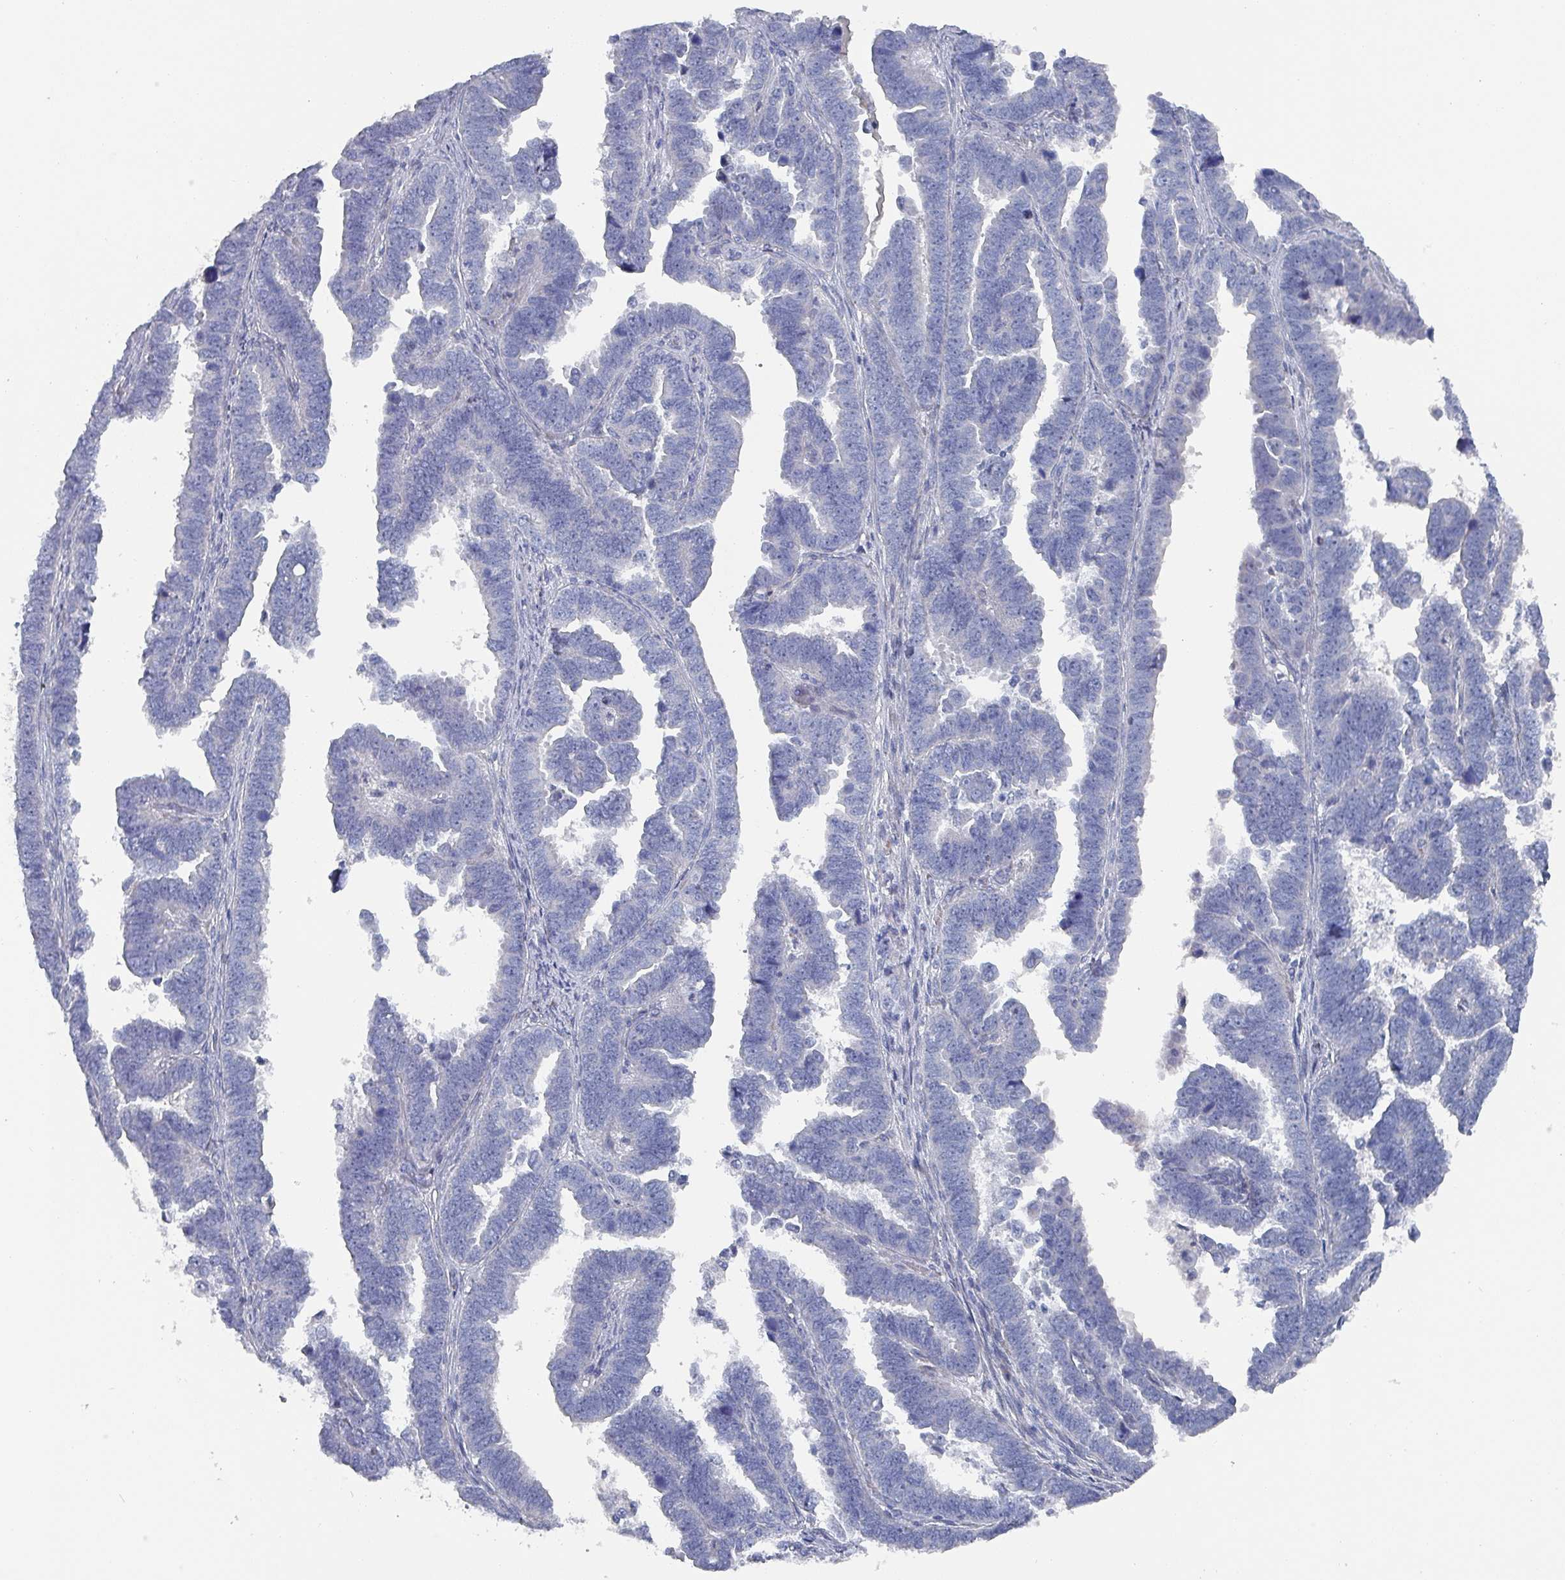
{"staining": {"intensity": "negative", "quantity": "none", "location": "none"}, "tissue": "endometrial cancer", "cell_type": "Tumor cells", "image_type": "cancer", "snomed": [{"axis": "morphology", "description": "Adenocarcinoma, NOS"}, {"axis": "topography", "description": "Endometrium"}], "caption": "Photomicrograph shows no protein expression in tumor cells of endometrial adenocarcinoma tissue.", "gene": "DRD5", "patient": {"sex": "female", "age": 75}}